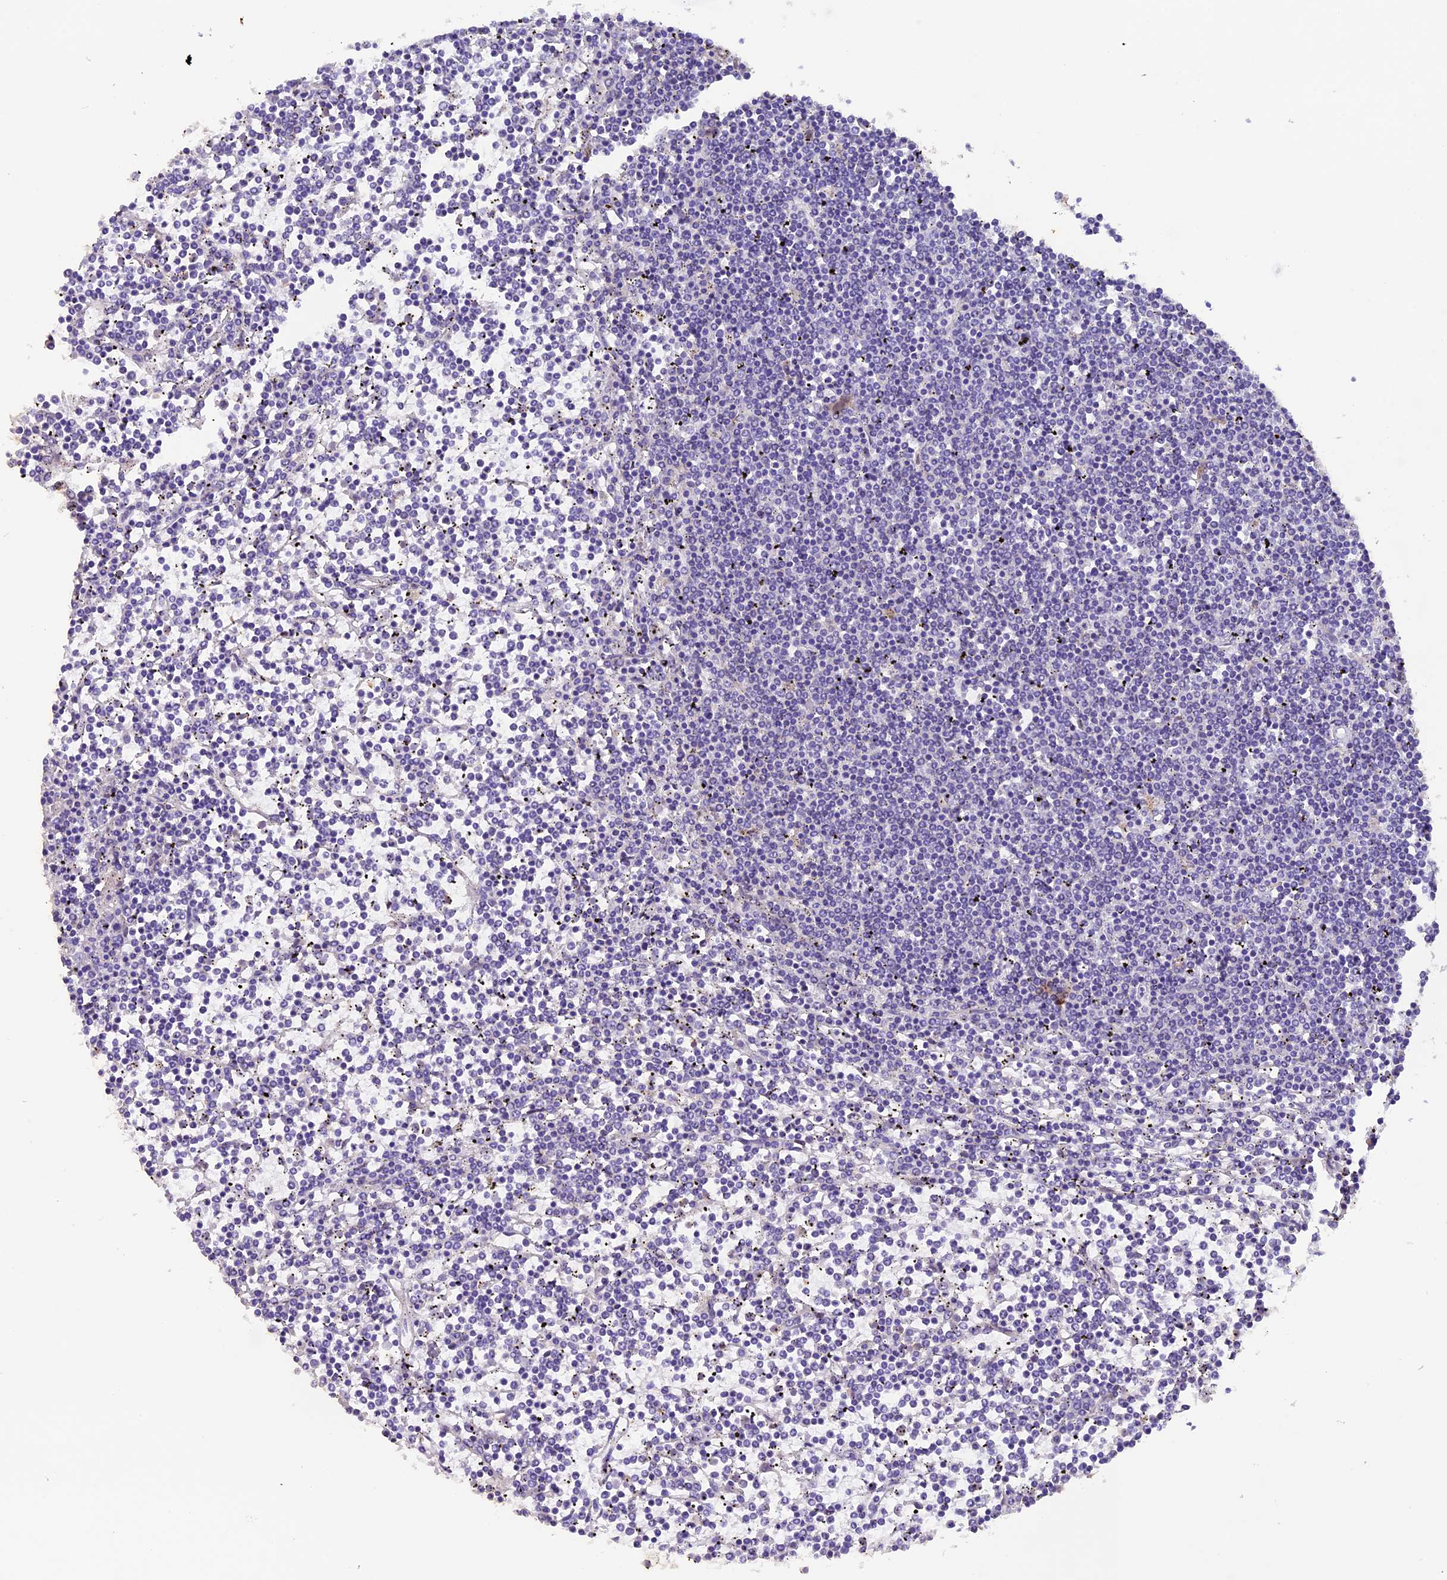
{"staining": {"intensity": "negative", "quantity": "none", "location": "none"}, "tissue": "lymphoma", "cell_type": "Tumor cells", "image_type": "cancer", "snomed": [{"axis": "morphology", "description": "Malignant lymphoma, non-Hodgkin's type, Low grade"}, {"axis": "topography", "description": "Spleen"}], "caption": "High power microscopy histopathology image of an IHC histopathology image of malignant lymphoma, non-Hodgkin's type (low-grade), revealing no significant staining in tumor cells.", "gene": "NCK2", "patient": {"sex": "female", "age": 19}}